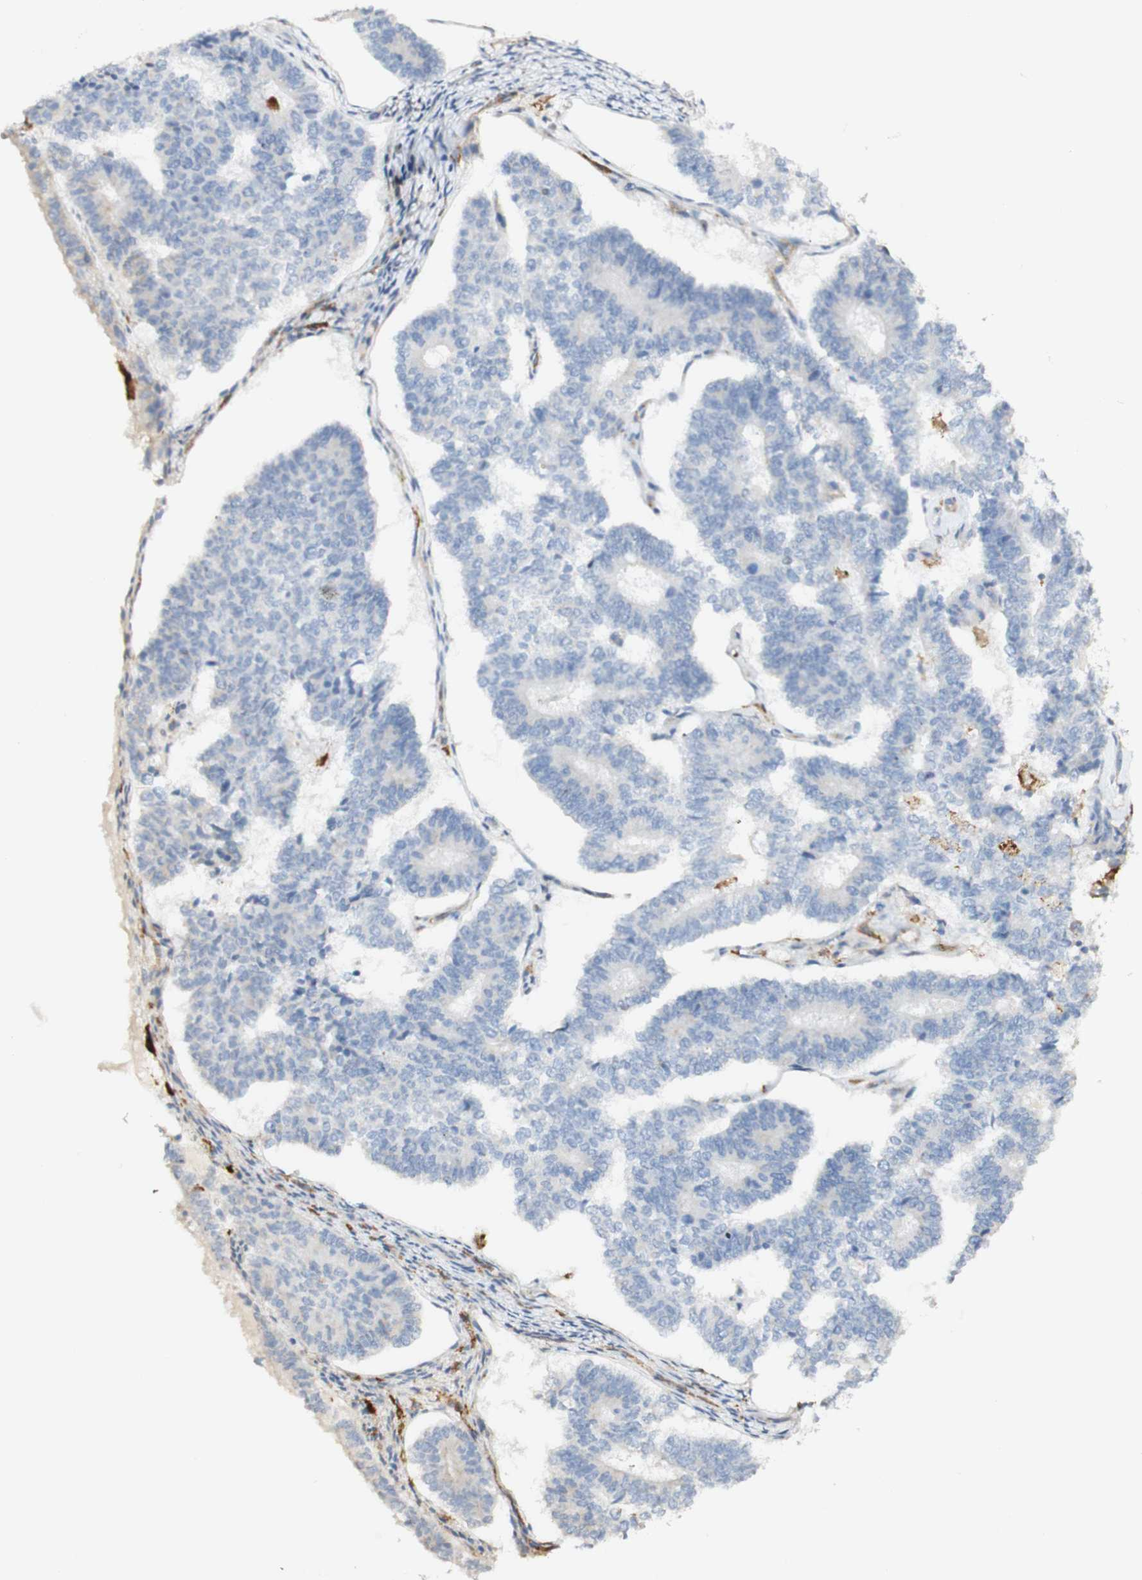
{"staining": {"intensity": "negative", "quantity": "none", "location": "none"}, "tissue": "endometrial cancer", "cell_type": "Tumor cells", "image_type": "cancer", "snomed": [{"axis": "morphology", "description": "Adenocarcinoma, NOS"}, {"axis": "topography", "description": "Endometrium"}], "caption": "Tumor cells show no significant protein expression in endometrial cancer (adenocarcinoma). (Immunohistochemistry (ihc), brightfield microscopy, high magnification).", "gene": "FCGRT", "patient": {"sex": "female", "age": 70}}